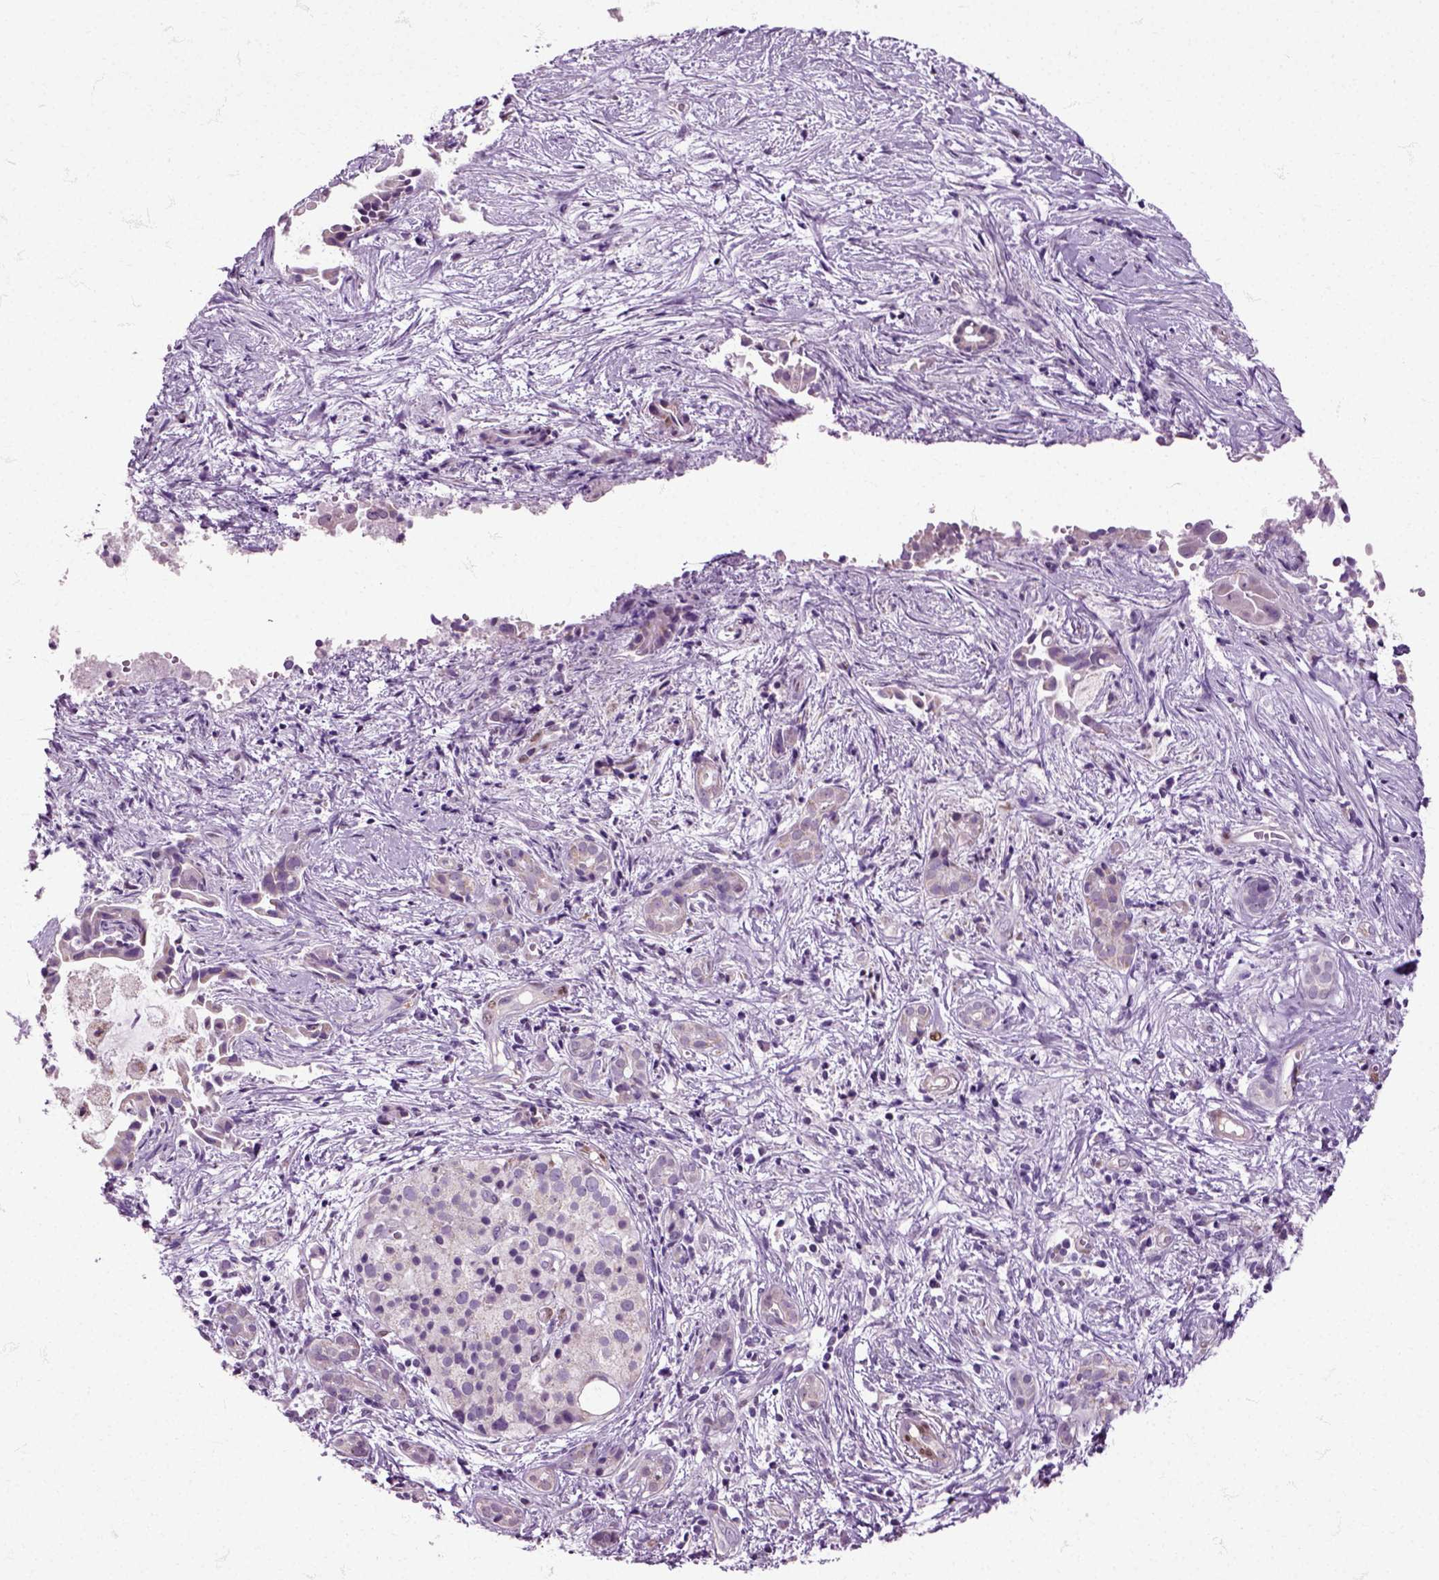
{"staining": {"intensity": "negative", "quantity": "none", "location": "none"}, "tissue": "pancreatic cancer", "cell_type": "Tumor cells", "image_type": "cancer", "snomed": [{"axis": "morphology", "description": "Adenocarcinoma, NOS"}, {"axis": "topography", "description": "Pancreas"}], "caption": "Adenocarcinoma (pancreatic) stained for a protein using immunohistochemistry displays no staining tumor cells.", "gene": "HSPA2", "patient": {"sex": "male", "age": 61}}